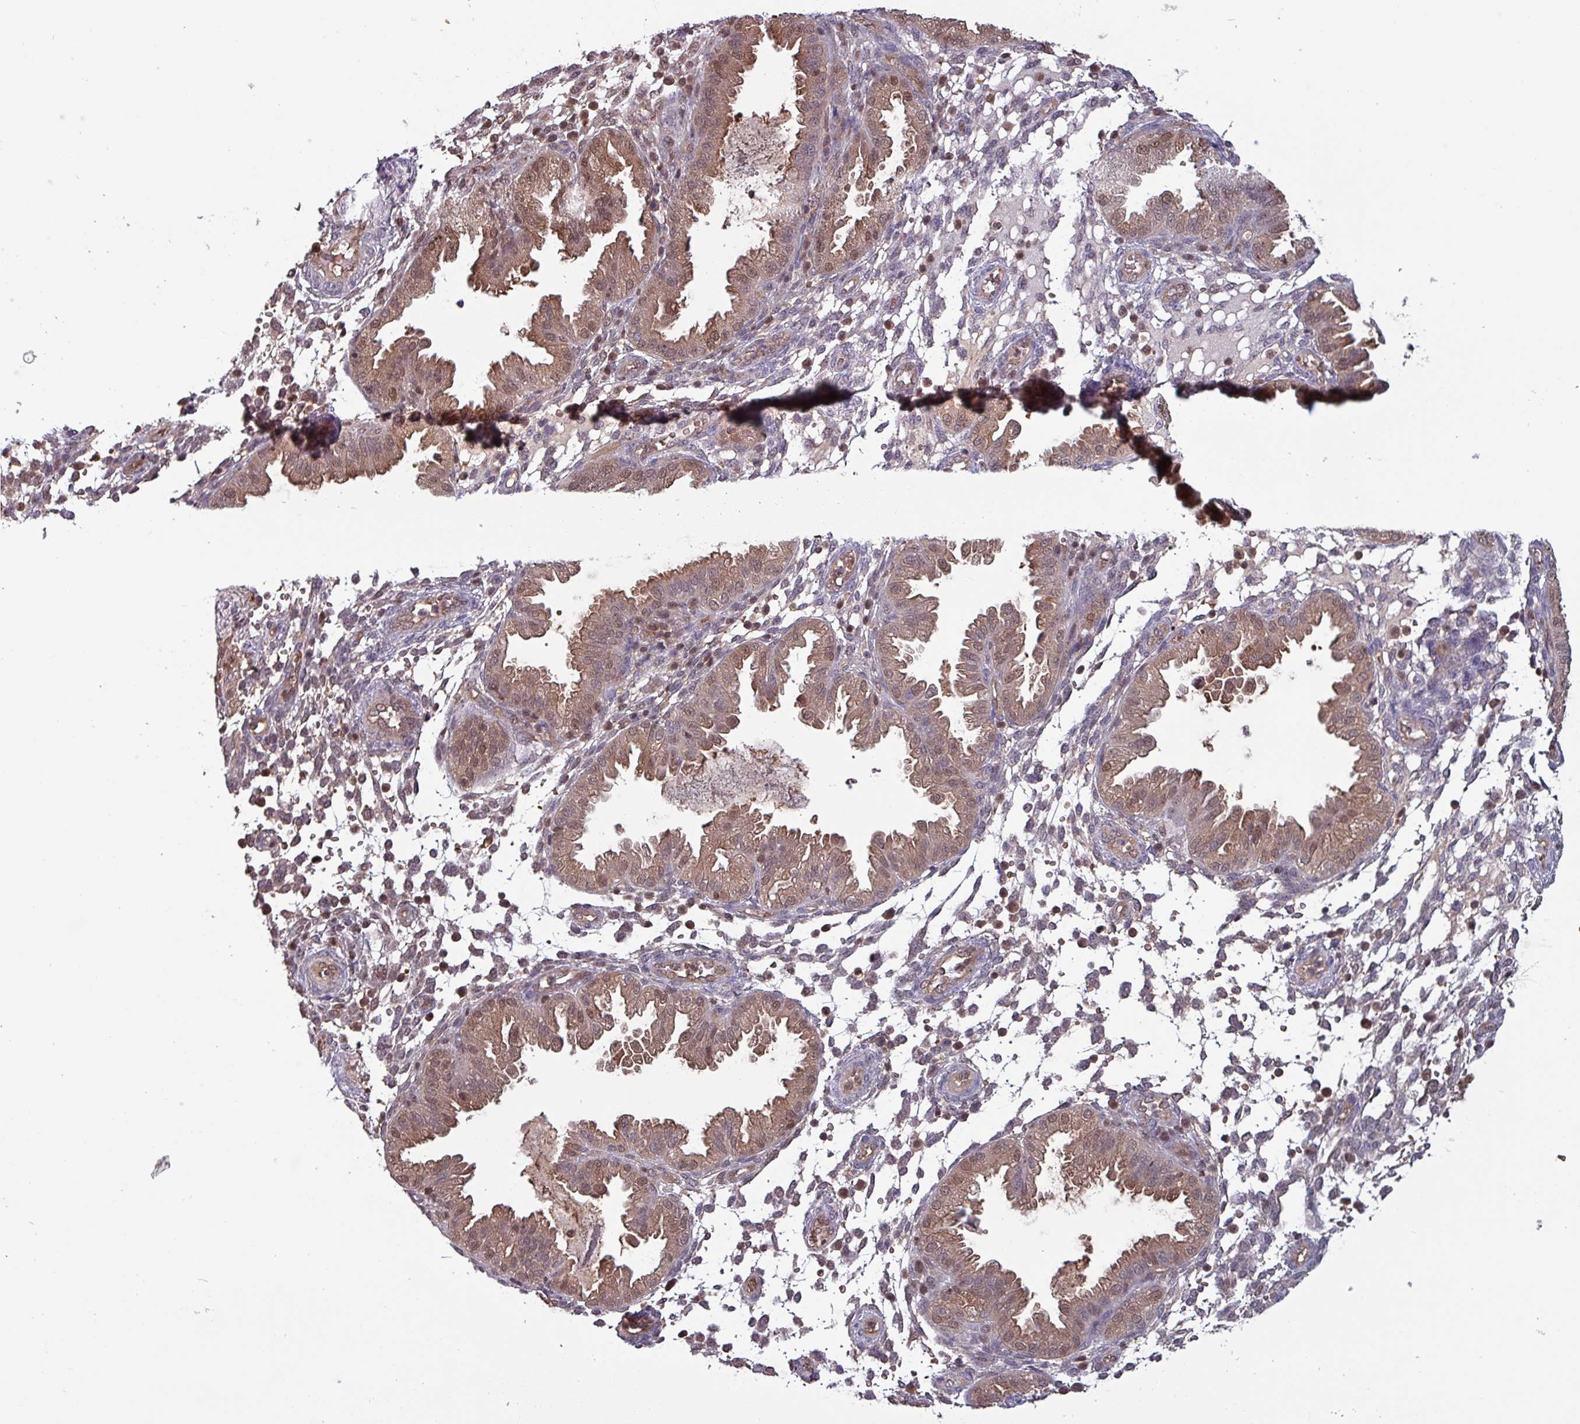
{"staining": {"intensity": "moderate", "quantity": "<25%", "location": "cytoplasmic/membranous,nuclear"}, "tissue": "endometrium", "cell_type": "Cells in endometrial stroma", "image_type": "normal", "snomed": [{"axis": "morphology", "description": "Normal tissue, NOS"}, {"axis": "topography", "description": "Endometrium"}], "caption": "IHC of normal human endometrium reveals low levels of moderate cytoplasmic/membranous,nuclear positivity in approximately <25% of cells in endometrial stroma.", "gene": "PSMB8", "patient": {"sex": "female", "age": 33}}